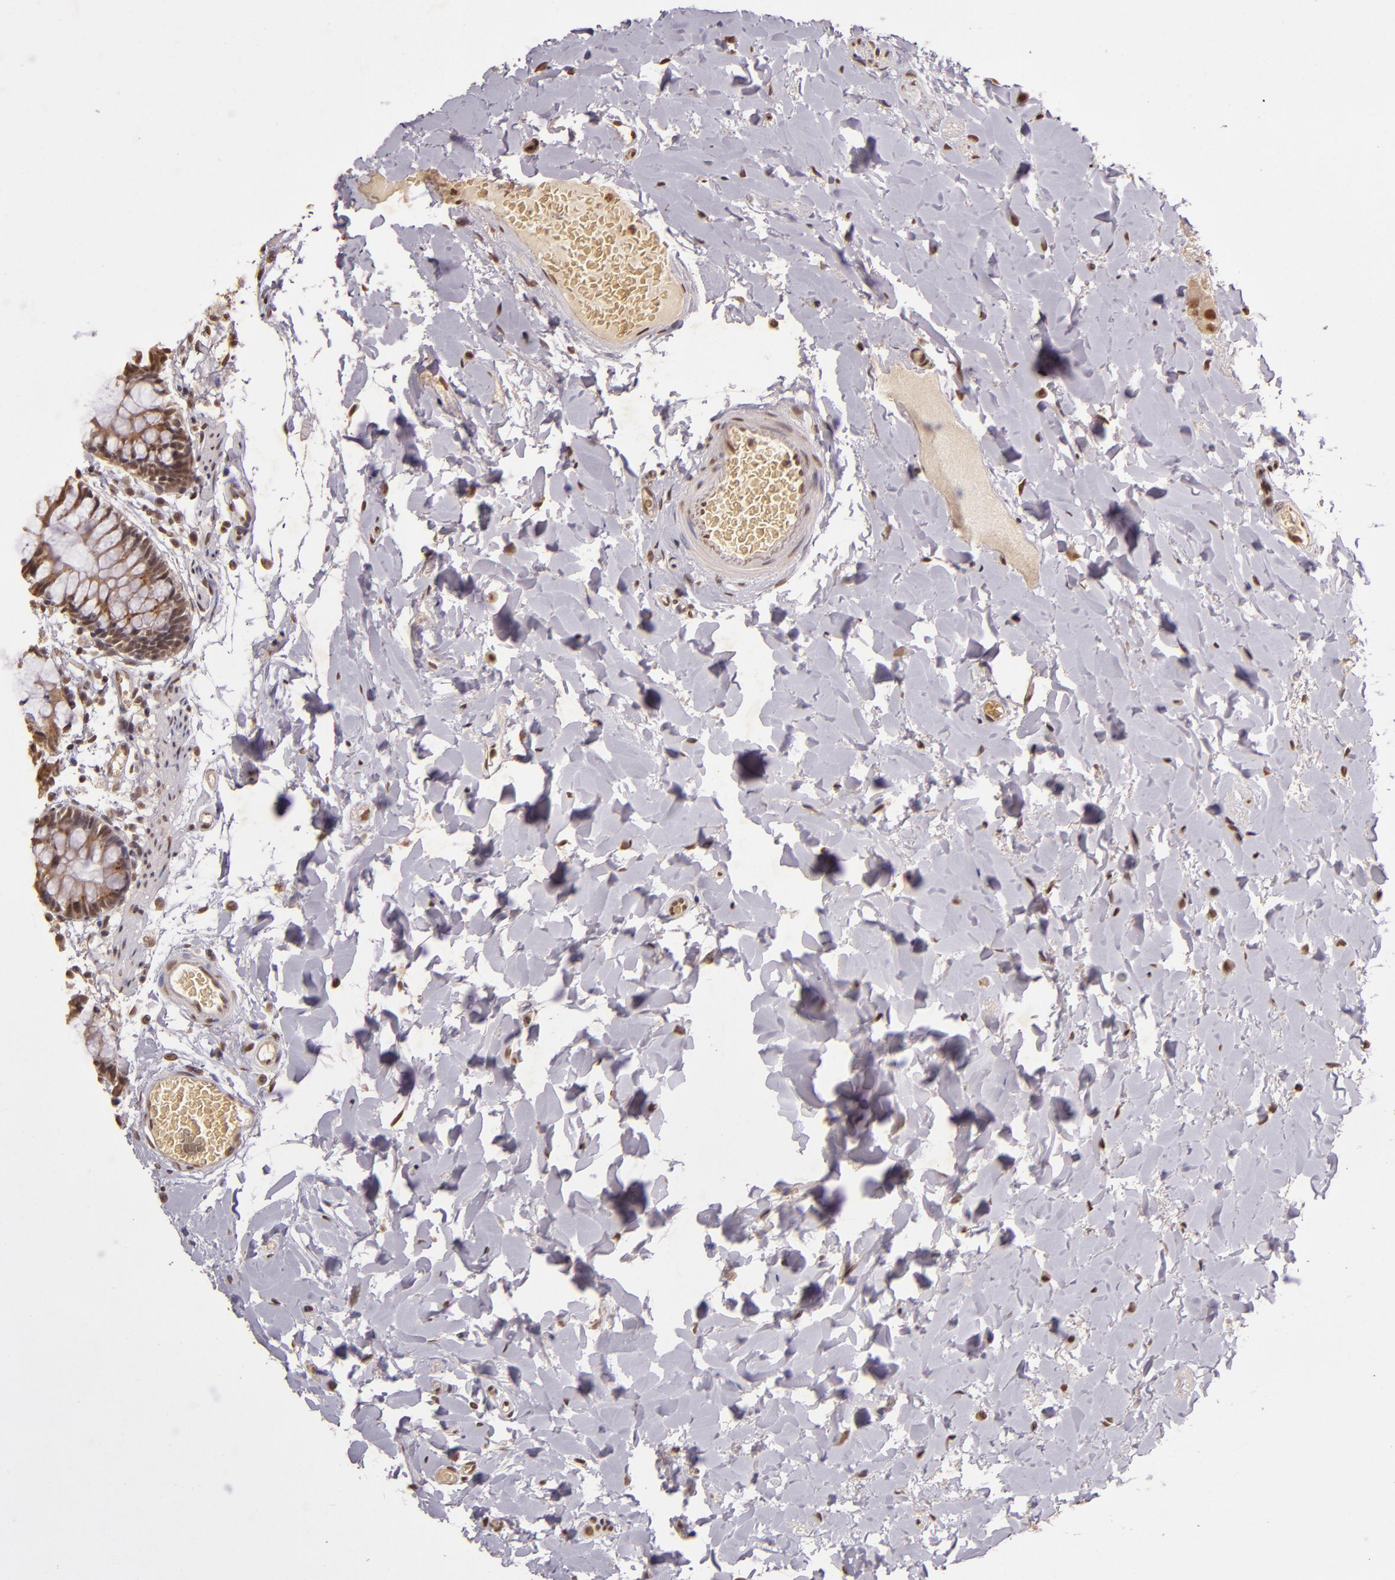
{"staining": {"intensity": "moderate", "quantity": ">75%", "location": "nuclear"}, "tissue": "colon", "cell_type": "Endothelial cells", "image_type": "normal", "snomed": [{"axis": "morphology", "description": "Normal tissue, NOS"}, {"axis": "topography", "description": "Smooth muscle"}, {"axis": "topography", "description": "Colon"}], "caption": "An image of colon stained for a protein reveals moderate nuclear brown staining in endothelial cells. (DAB (3,3'-diaminobenzidine) IHC with brightfield microscopy, high magnification).", "gene": "CUL1", "patient": {"sex": "male", "age": 67}}